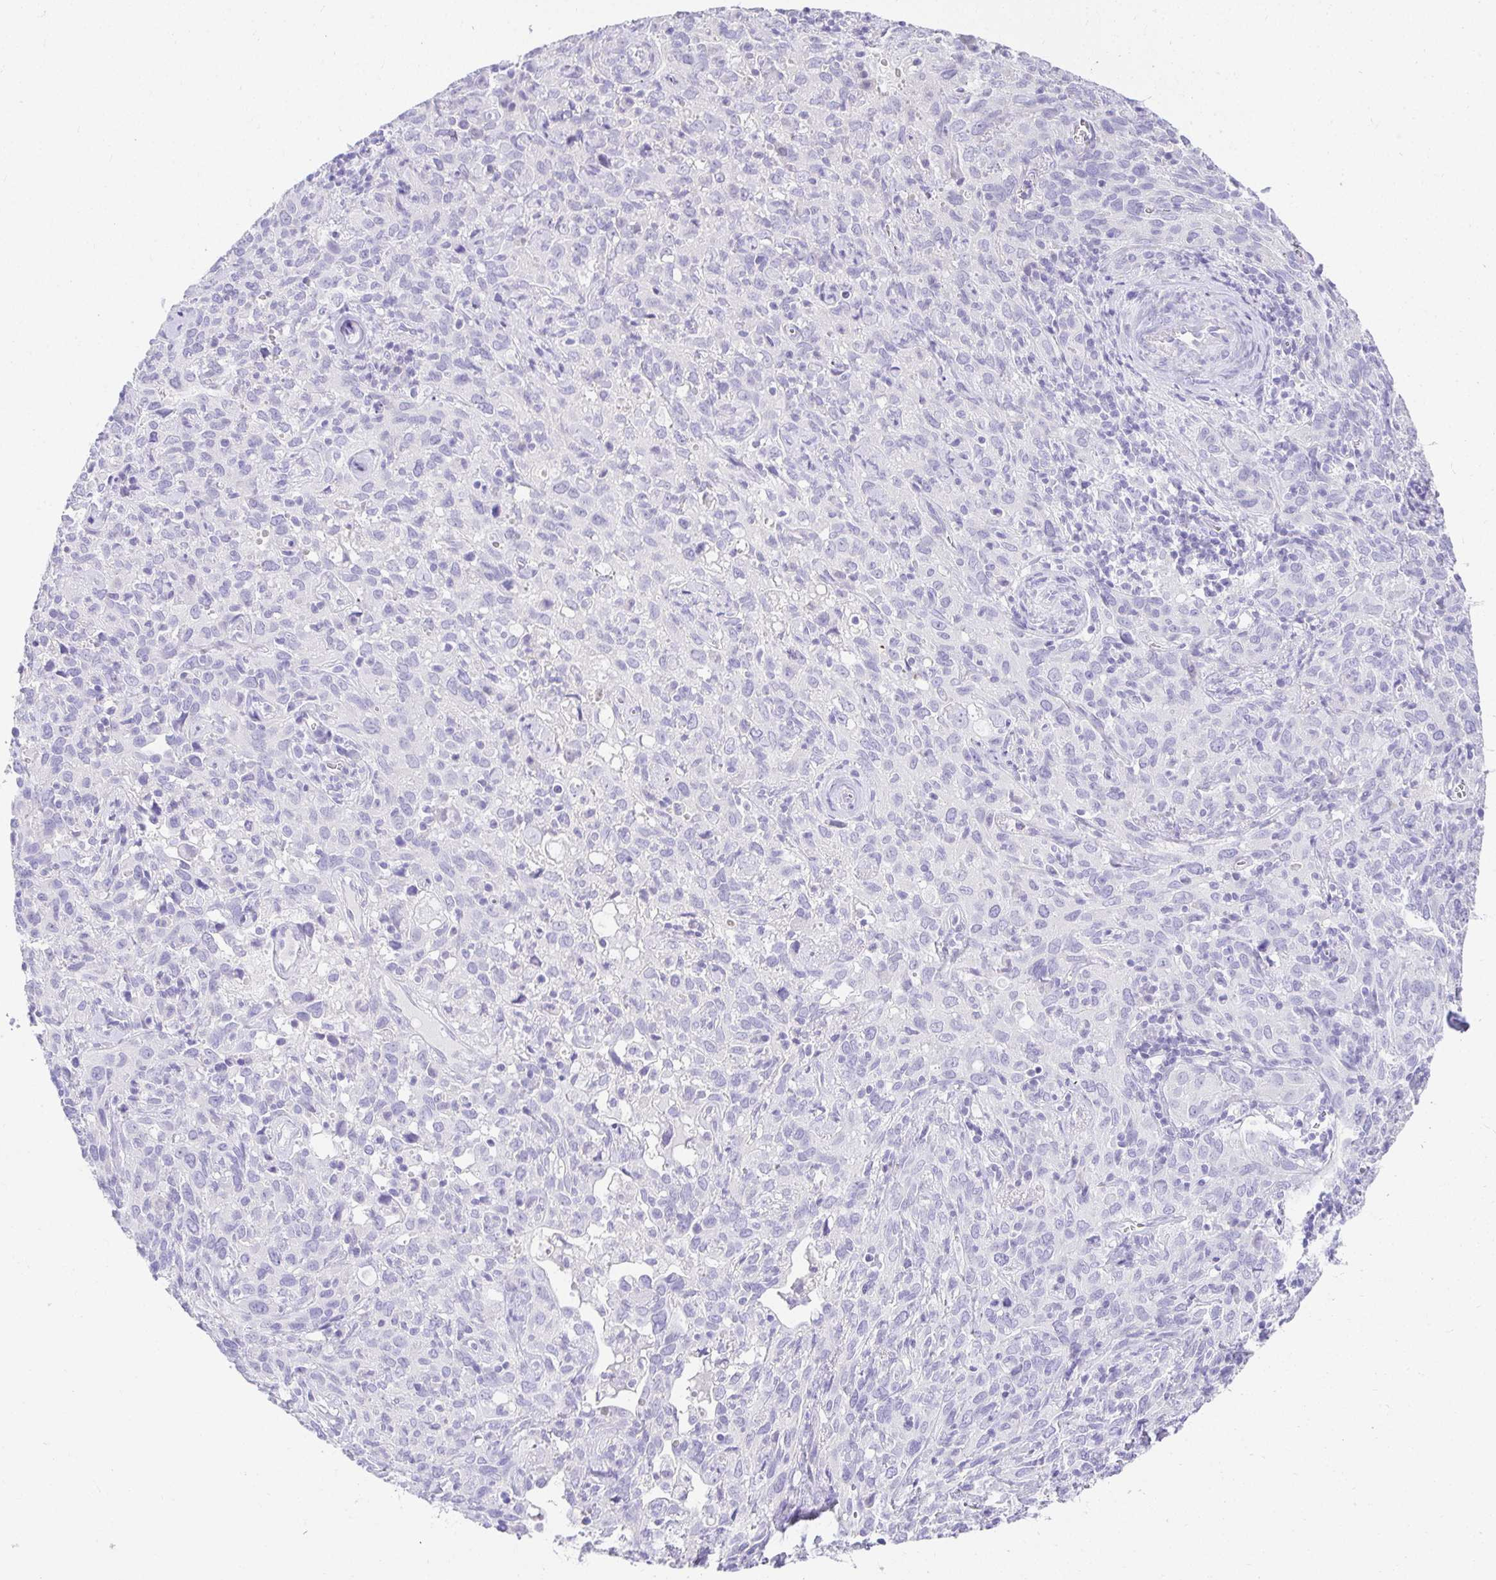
{"staining": {"intensity": "negative", "quantity": "none", "location": "none"}, "tissue": "cervical cancer", "cell_type": "Tumor cells", "image_type": "cancer", "snomed": [{"axis": "morphology", "description": "Normal tissue, NOS"}, {"axis": "morphology", "description": "Squamous cell carcinoma, NOS"}, {"axis": "topography", "description": "Cervix"}], "caption": "Immunohistochemistry of human cervical cancer (squamous cell carcinoma) shows no expression in tumor cells.", "gene": "CHAT", "patient": {"sex": "female", "age": 51}}